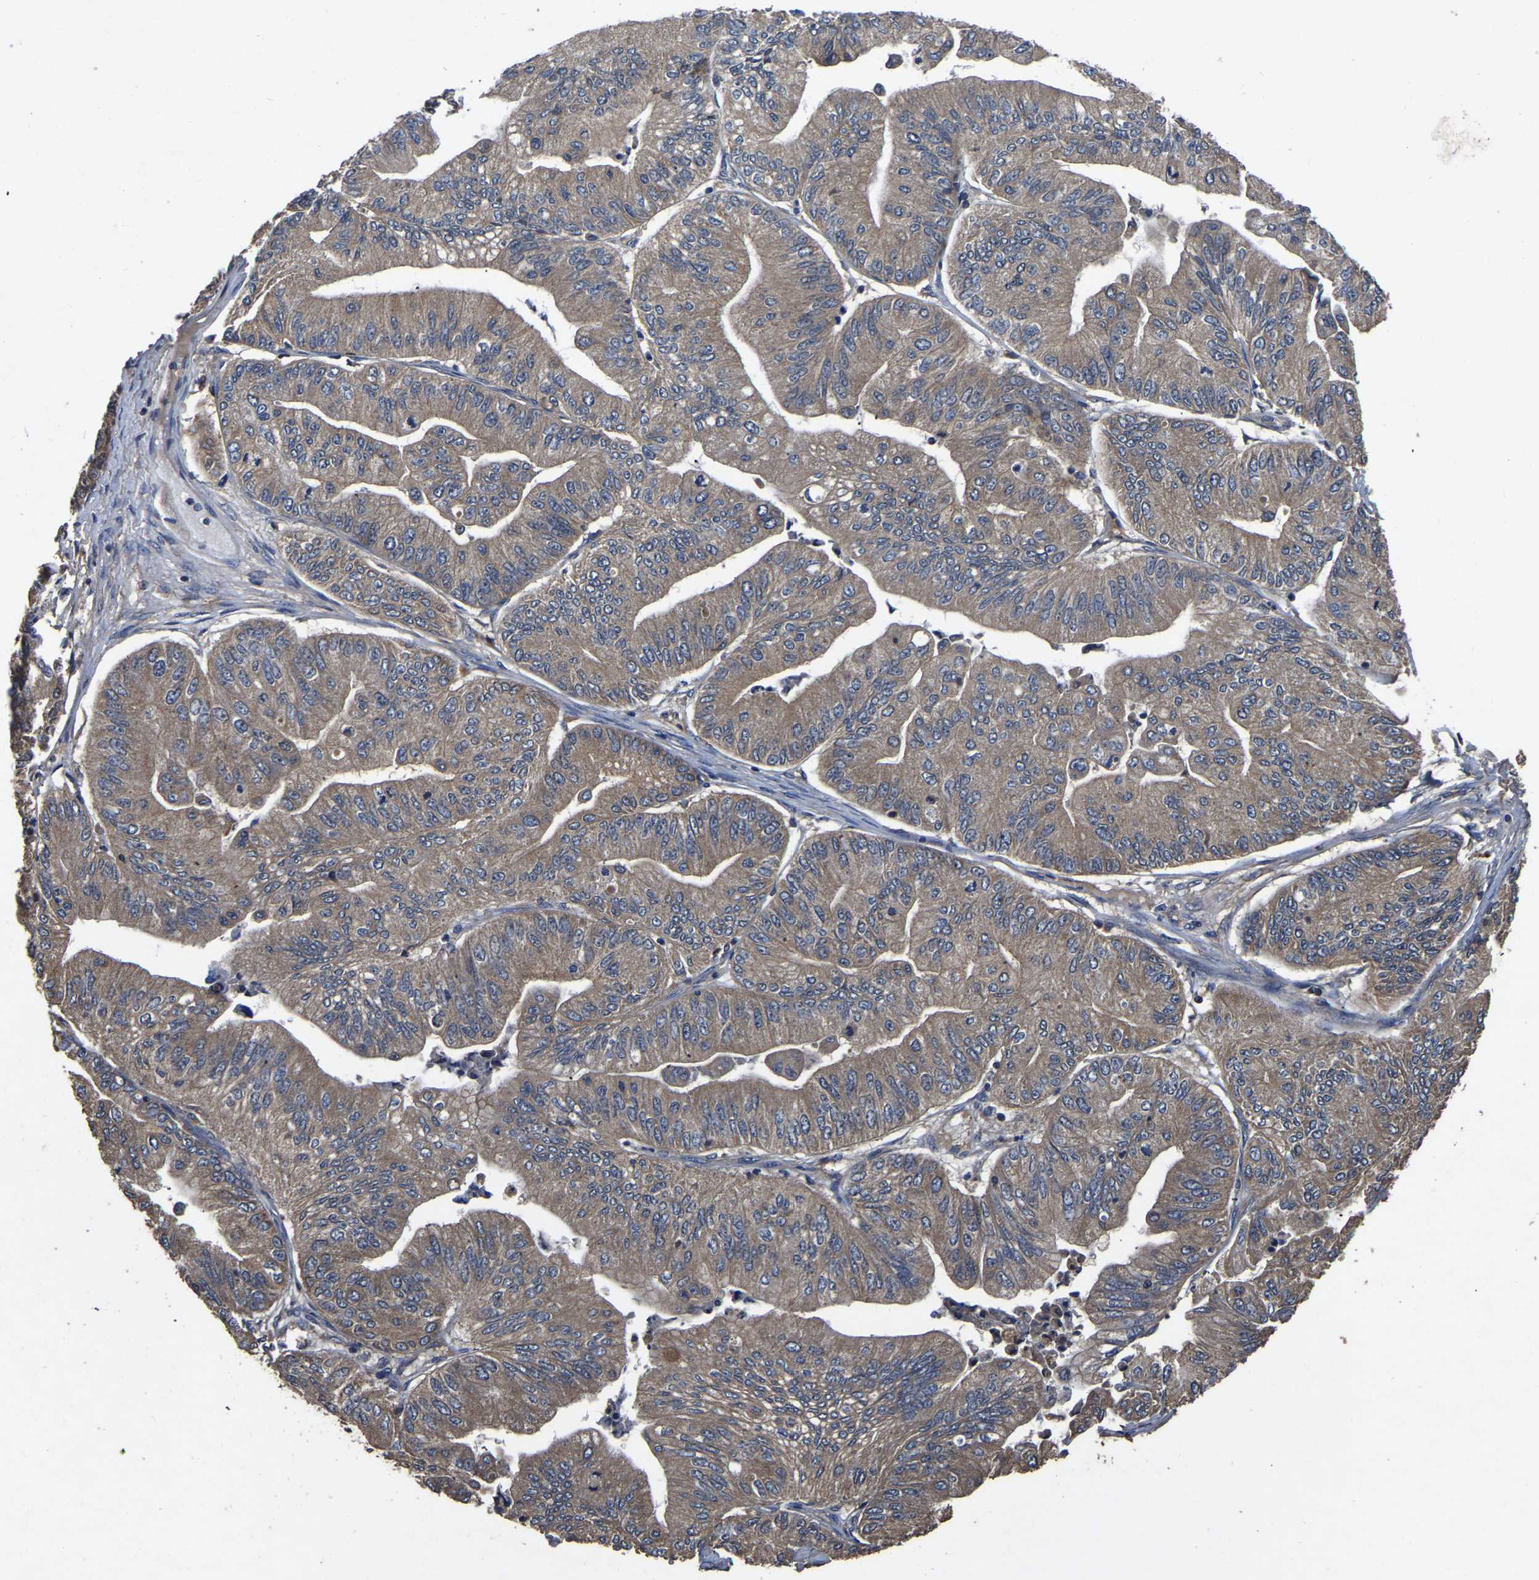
{"staining": {"intensity": "moderate", "quantity": ">75%", "location": "cytoplasmic/membranous"}, "tissue": "ovarian cancer", "cell_type": "Tumor cells", "image_type": "cancer", "snomed": [{"axis": "morphology", "description": "Cystadenocarcinoma, mucinous, NOS"}, {"axis": "topography", "description": "Ovary"}], "caption": "Ovarian mucinous cystadenocarcinoma tissue shows moderate cytoplasmic/membranous positivity in approximately >75% of tumor cells, visualized by immunohistochemistry.", "gene": "CRYZL1", "patient": {"sex": "female", "age": 61}}